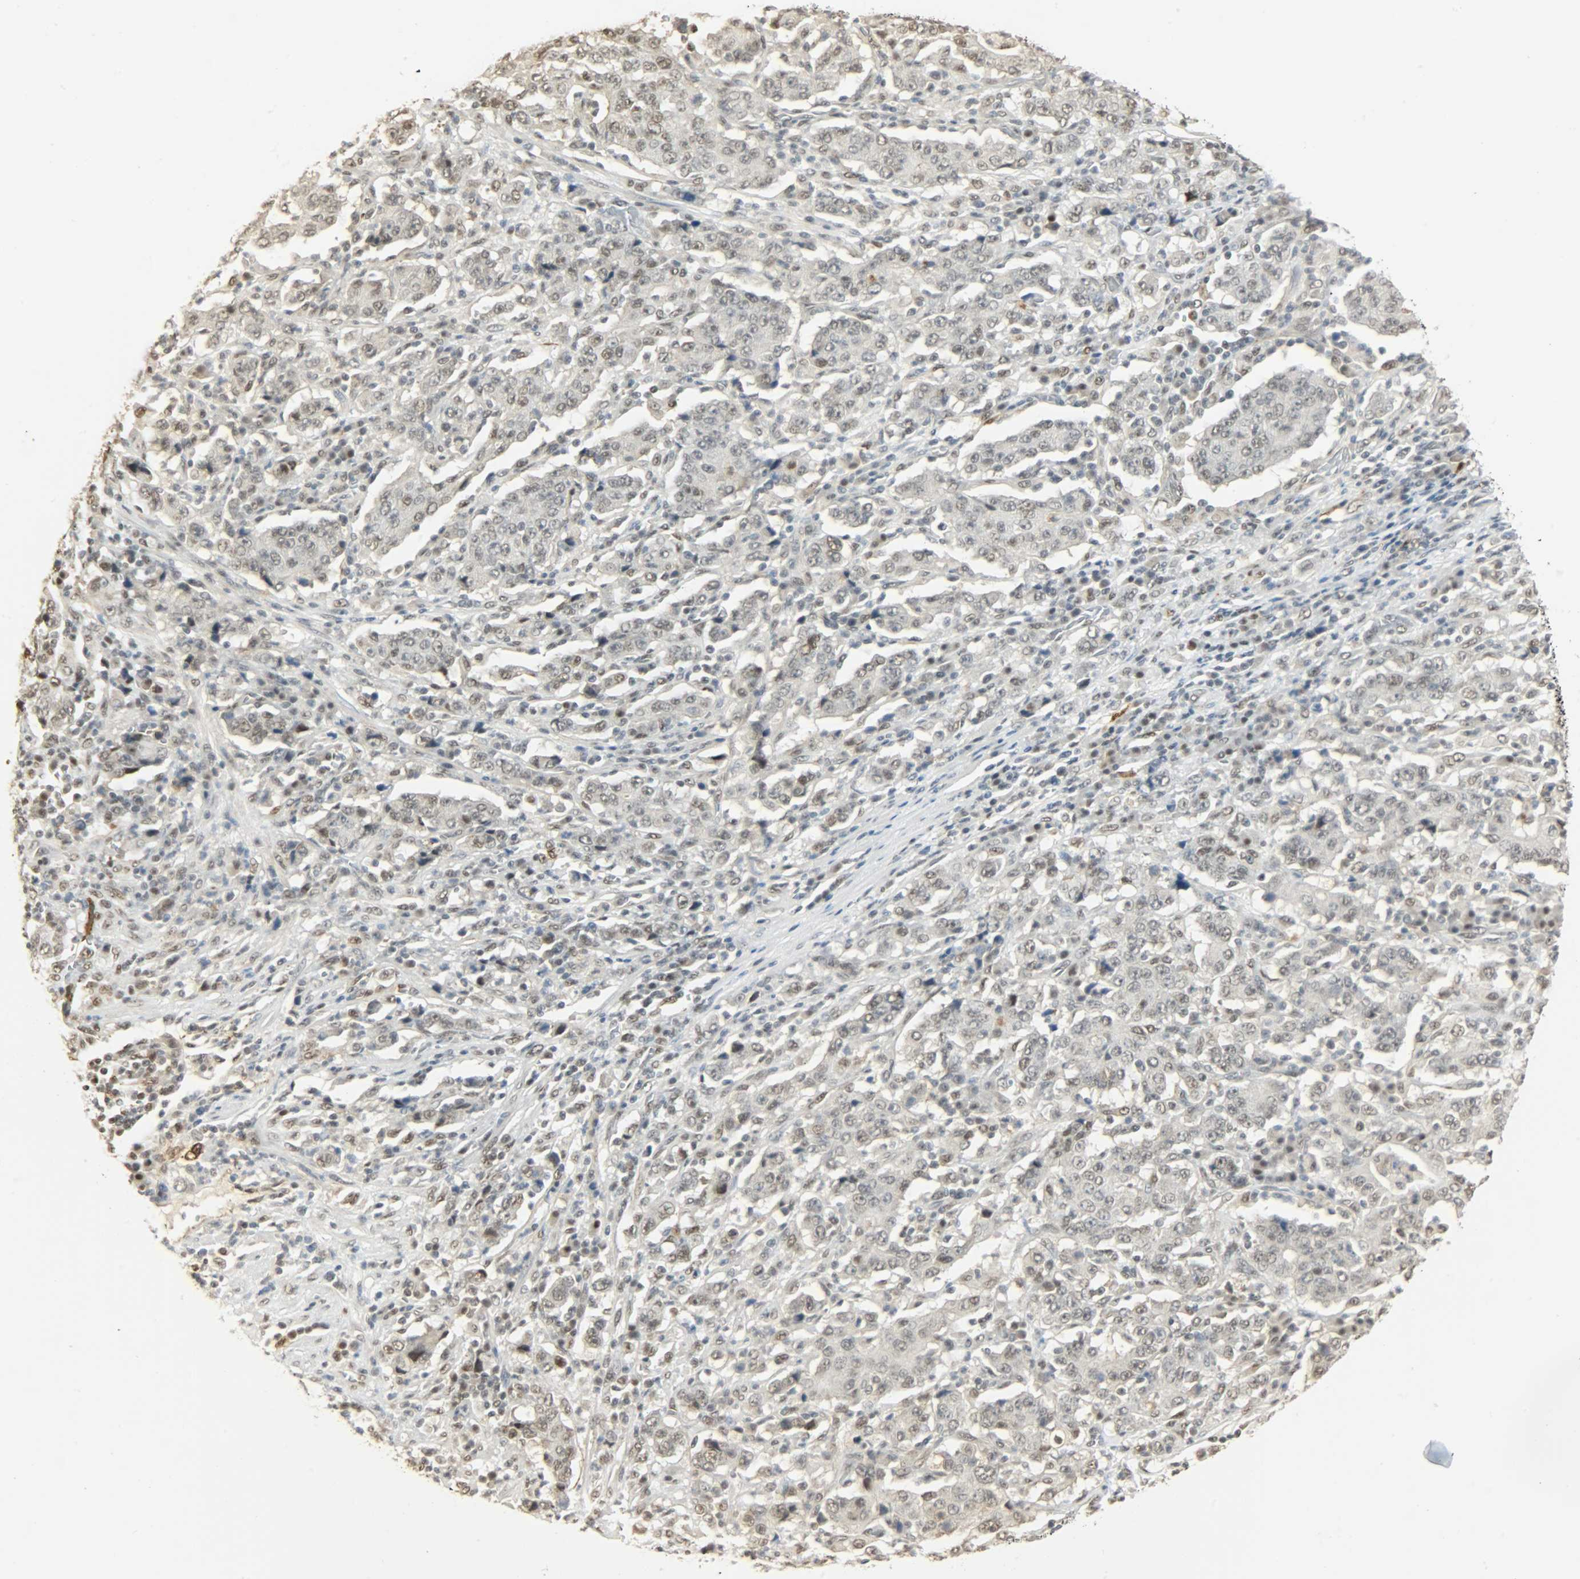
{"staining": {"intensity": "weak", "quantity": ">75%", "location": "nuclear"}, "tissue": "stomach cancer", "cell_type": "Tumor cells", "image_type": "cancer", "snomed": [{"axis": "morphology", "description": "Normal tissue, NOS"}, {"axis": "morphology", "description": "Adenocarcinoma, NOS"}, {"axis": "topography", "description": "Stomach, upper"}, {"axis": "topography", "description": "Stomach"}], "caption": "An image of stomach cancer (adenocarcinoma) stained for a protein exhibits weak nuclear brown staining in tumor cells.", "gene": "NGFR", "patient": {"sex": "male", "age": 59}}